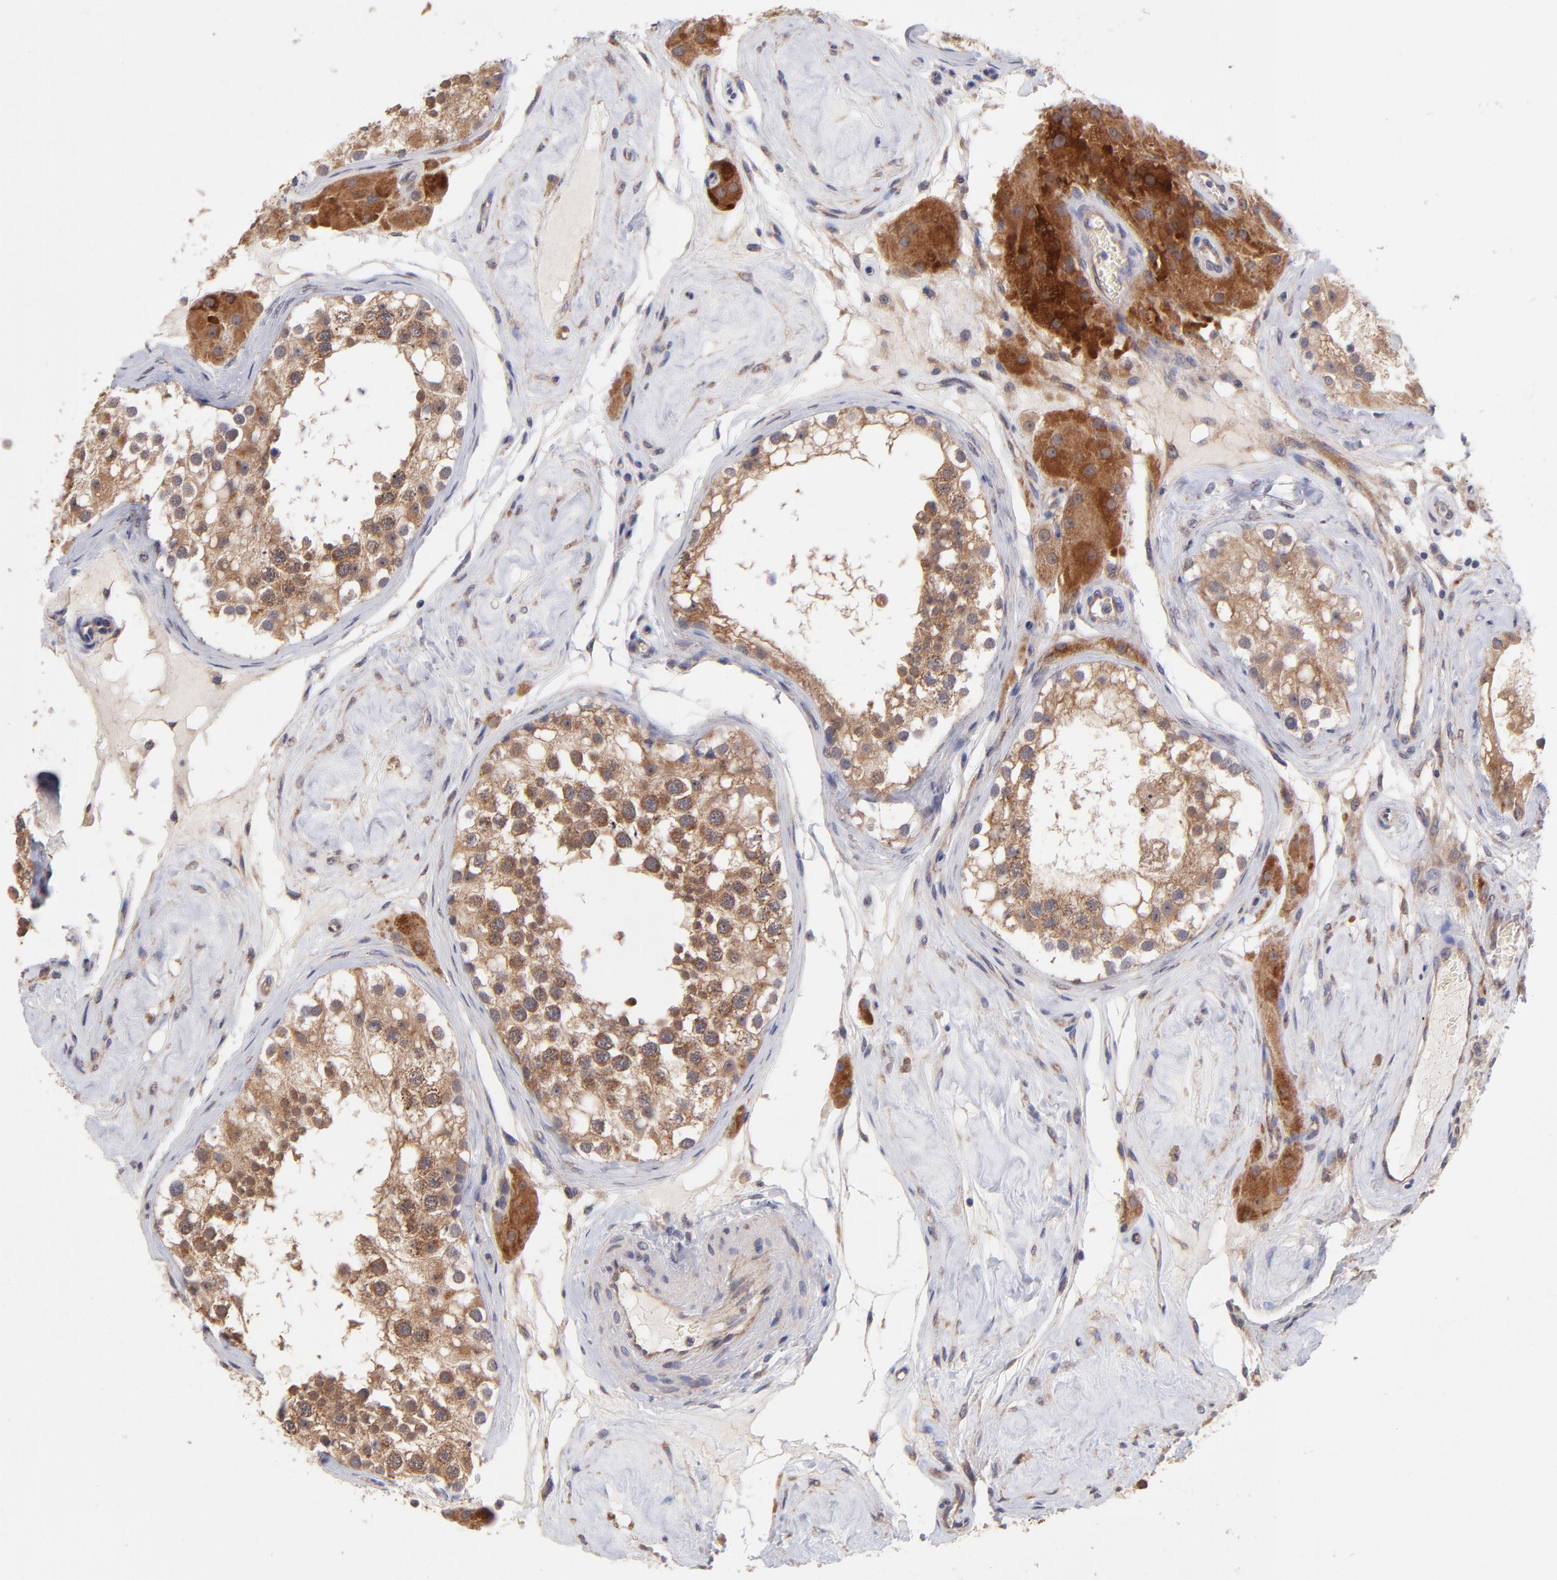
{"staining": {"intensity": "moderate", "quantity": ">75%", "location": "cytoplasmic/membranous"}, "tissue": "testis", "cell_type": "Cells in seminiferous ducts", "image_type": "normal", "snomed": [{"axis": "morphology", "description": "Normal tissue, NOS"}, {"axis": "topography", "description": "Testis"}], "caption": "Immunohistochemistry of benign testis displays medium levels of moderate cytoplasmic/membranous expression in approximately >75% of cells in seminiferous ducts.", "gene": "UBE2H", "patient": {"sex": "male", "age": 68}}